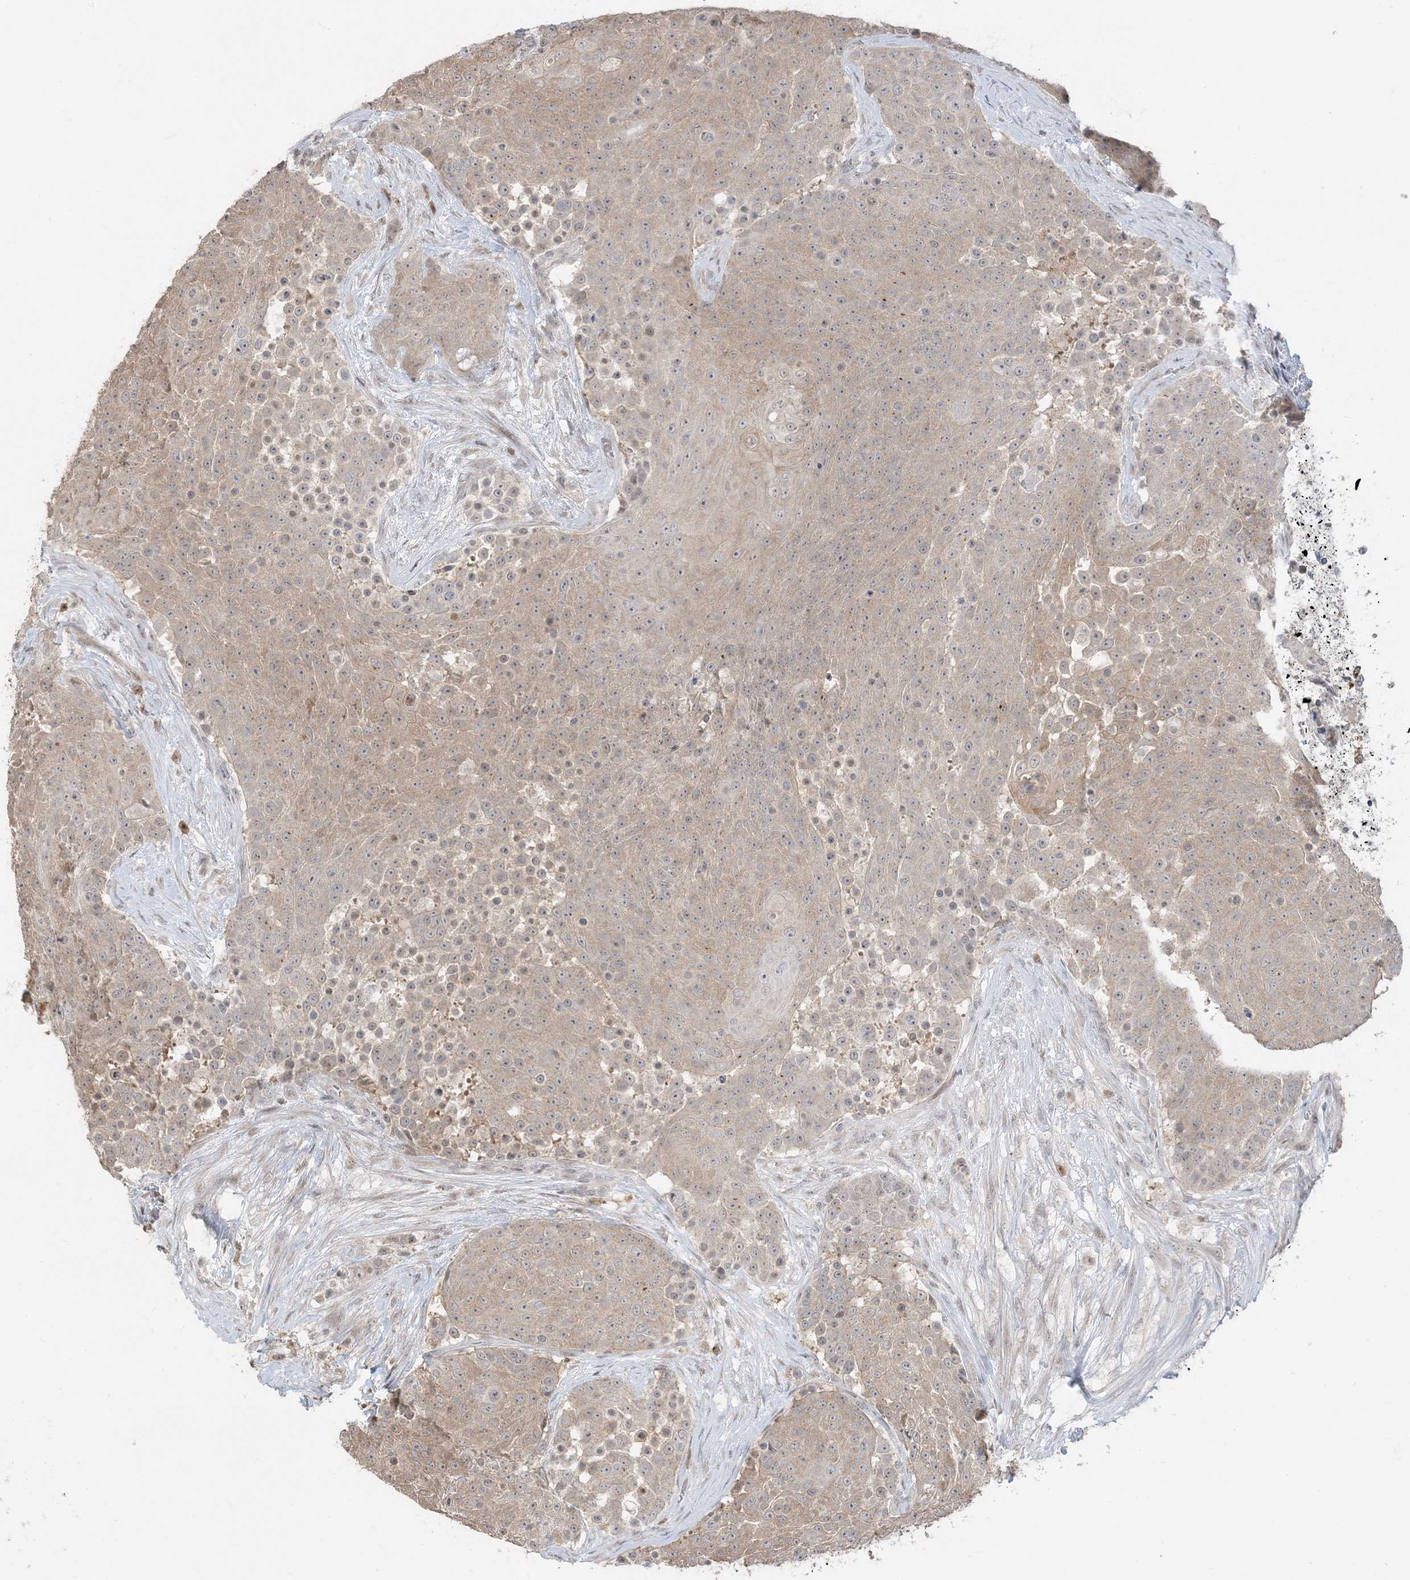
{"staining": {"intensity": "weak", "quantity": ">75%", "location": "cytoplasmic/membranous"}, "tissue": "urothelial cancer", "cell_type": "Tumor cells", "image_type": "cancer", "snomed": [{"axis": "morphology", "description": "Urothelial carcinoma, High grade"}, {"axis": "topography", "description": "Urinary bladder"}], "caption": "This histopathology image demonstrates immunohistochemistry (IHC) staining of human high-grade urothelial carcinoma, with low weak cytoplasmic/membranous positivity in approximately >75% of tumor cells.", "gene": "PRRT3", "patient": {"sex": "female", "age": 63}}